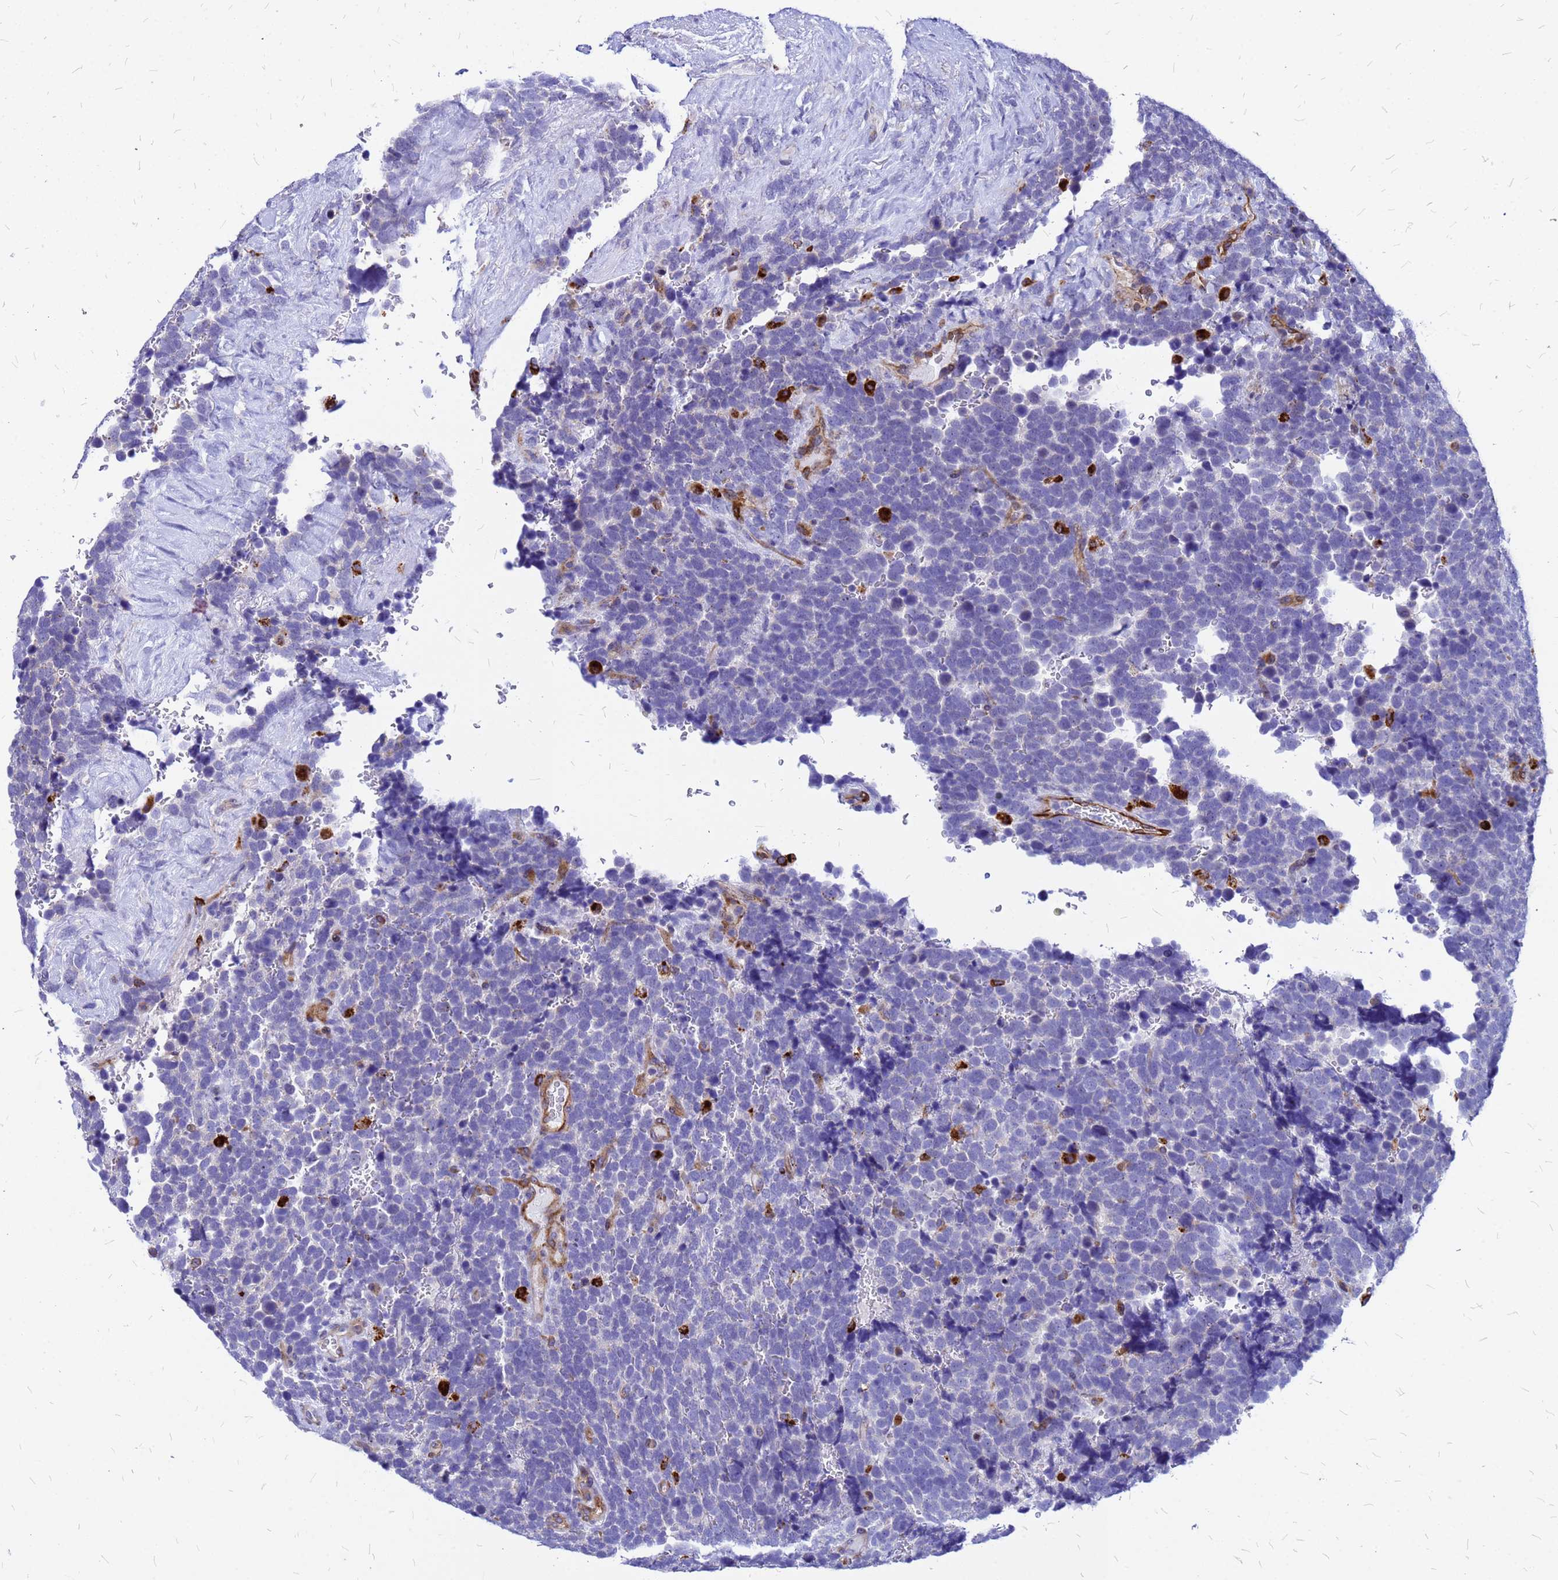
{"staining": {"intensity": "negative", "quantity": "none", "location": "none"}, "tissue": "urothelial cancer", "cell_type": "Tumor cells", "image_type": "cancer", "snomed": [{"axis": "morphology", "description": "Urothelial carcinoma, High grade"}, {"axis": "topography", "description": "Urinary bladder"}], "caption": "There is no significant positivity in tumor cells of urothelial carcinoma (high-grade).", "gene": "NOSTRIN", "patient": {"sex": "female", "age": 82}}